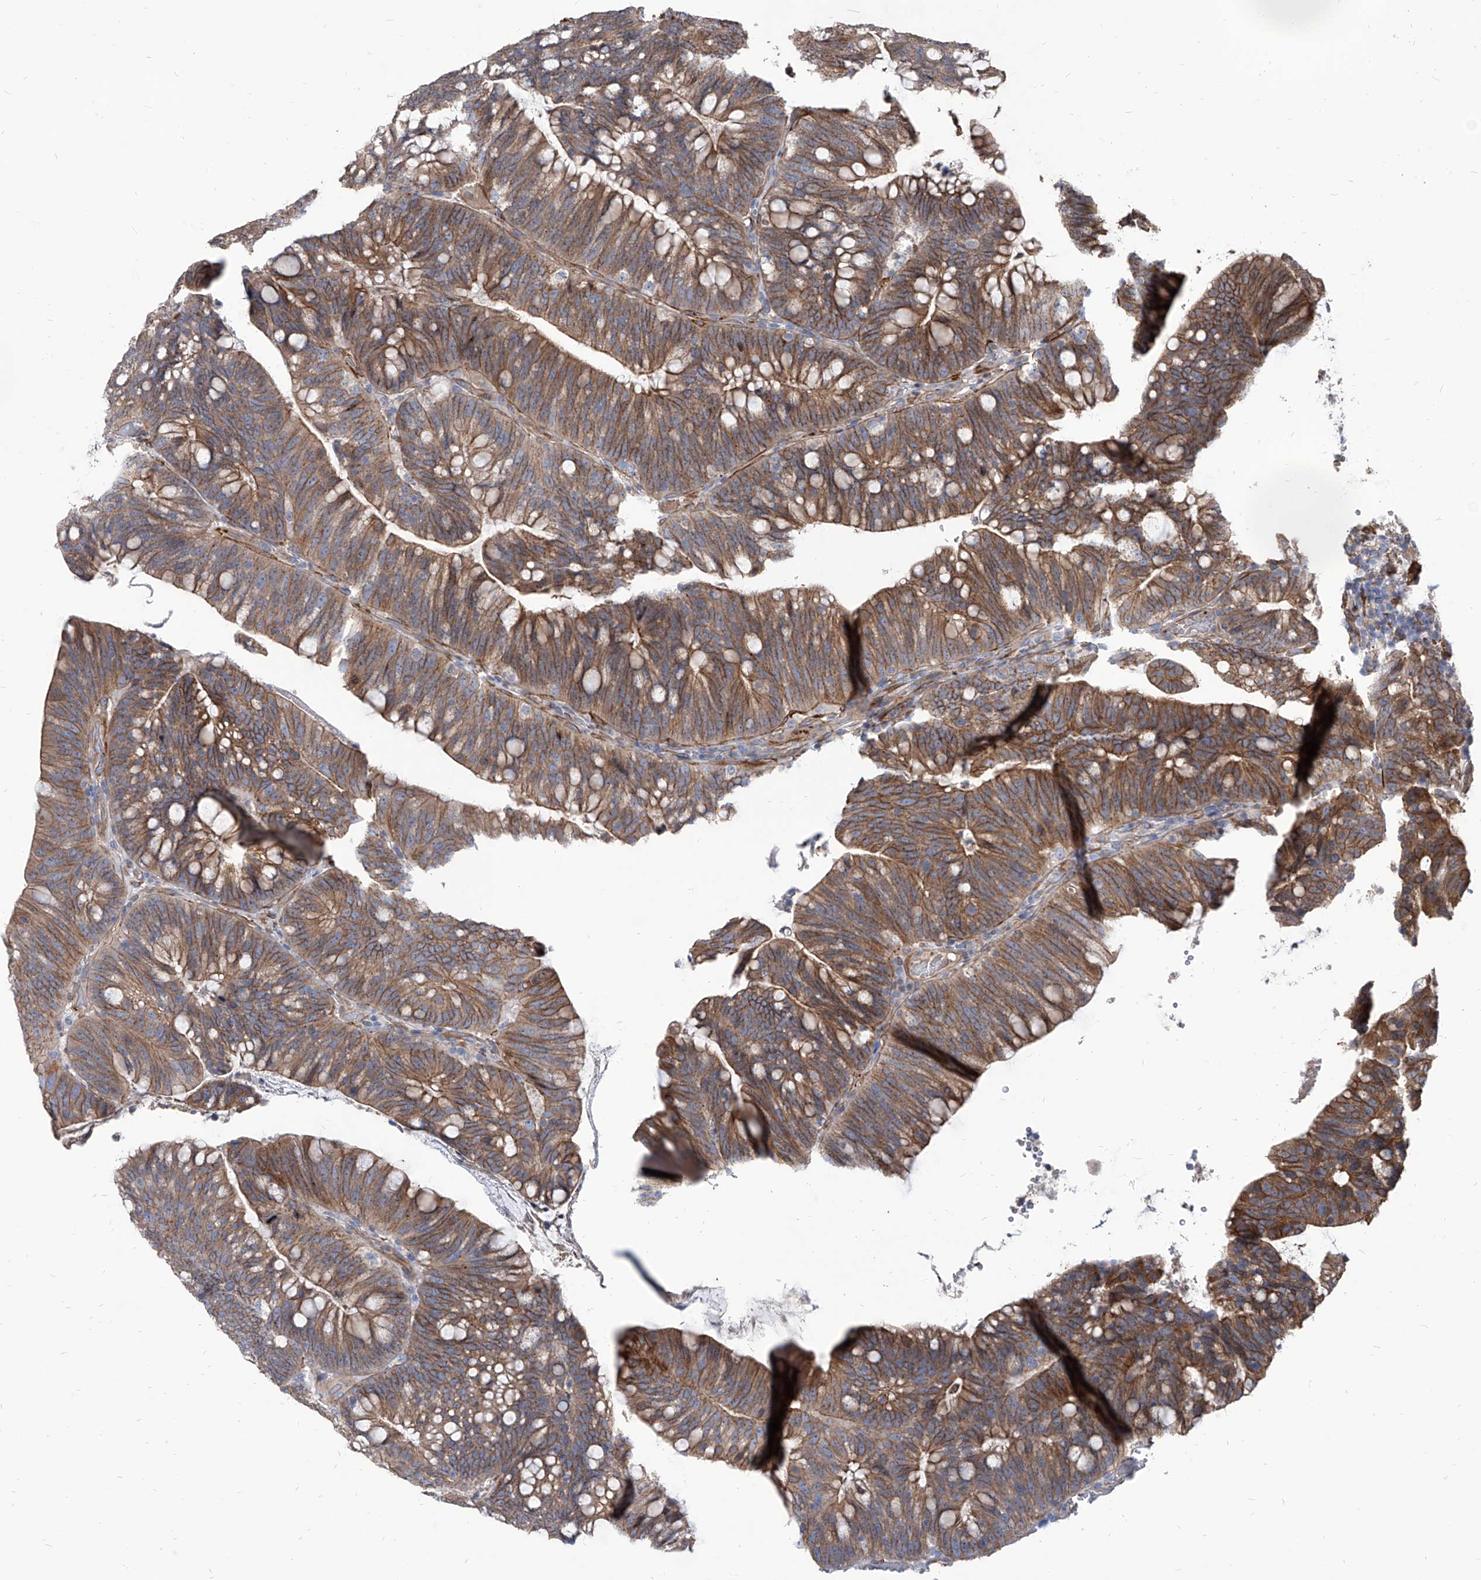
{"staining": {"intensity": "moderate", "quantity": ">75%", "location": "cytoplasmic/membranous"}, "tissue": "colorectal cancer", "cell_type": "Tumor cells", "image_type": "cancer", "snomed": [{"axis": "morphology", "description": "Adenocarcinoma, NOS"}, {"axis": "topography", "description": "Colon"}], "caption": "The photomicrograph shows immunohistochemical staining of colorectal cancer (adenocarcinoma). There is moderate cytoplasmic/membranous staining is appreciated in about >75% of tumor cells.", "gene": "FAM83B", "patient": {"sex": "female", "age": 66}}